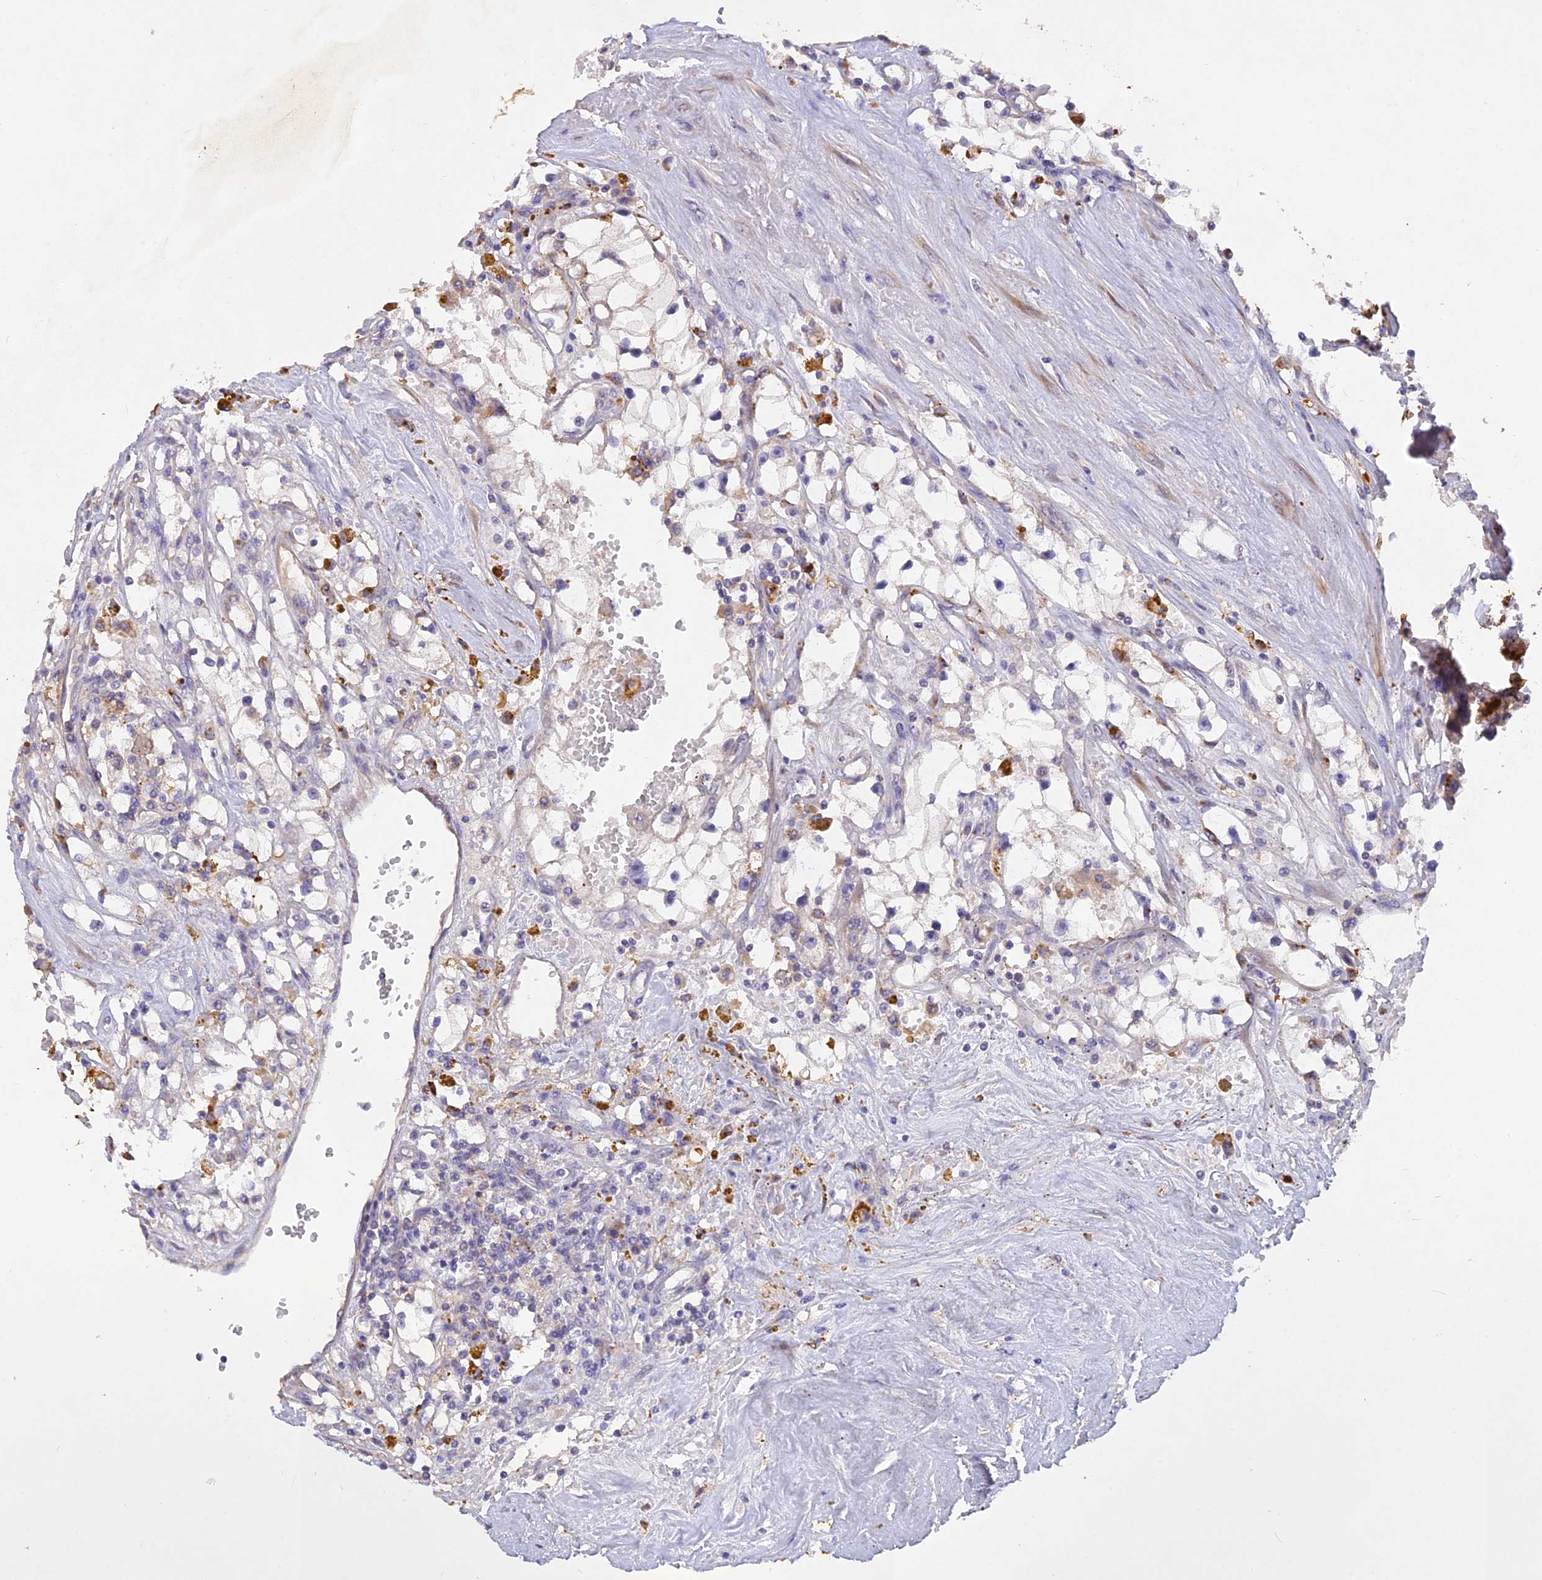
{"staining": {"intensity": "negative", "quantity": "none", "location": "none"}, "tissue": "renal cancer", "cell_type": "Tumor cells", "image_type": "cancer", "snomed": [{"axis": "morphology", "description": "Adenocarcinoma, NOS"}, {"axis": "topography", "description": "Kidney"}], "caption": "IHC of renal cancer shows no expression in tumor cells.", "gene": "SLC26A4", "patient": {"sex": "male", "age": 56}}